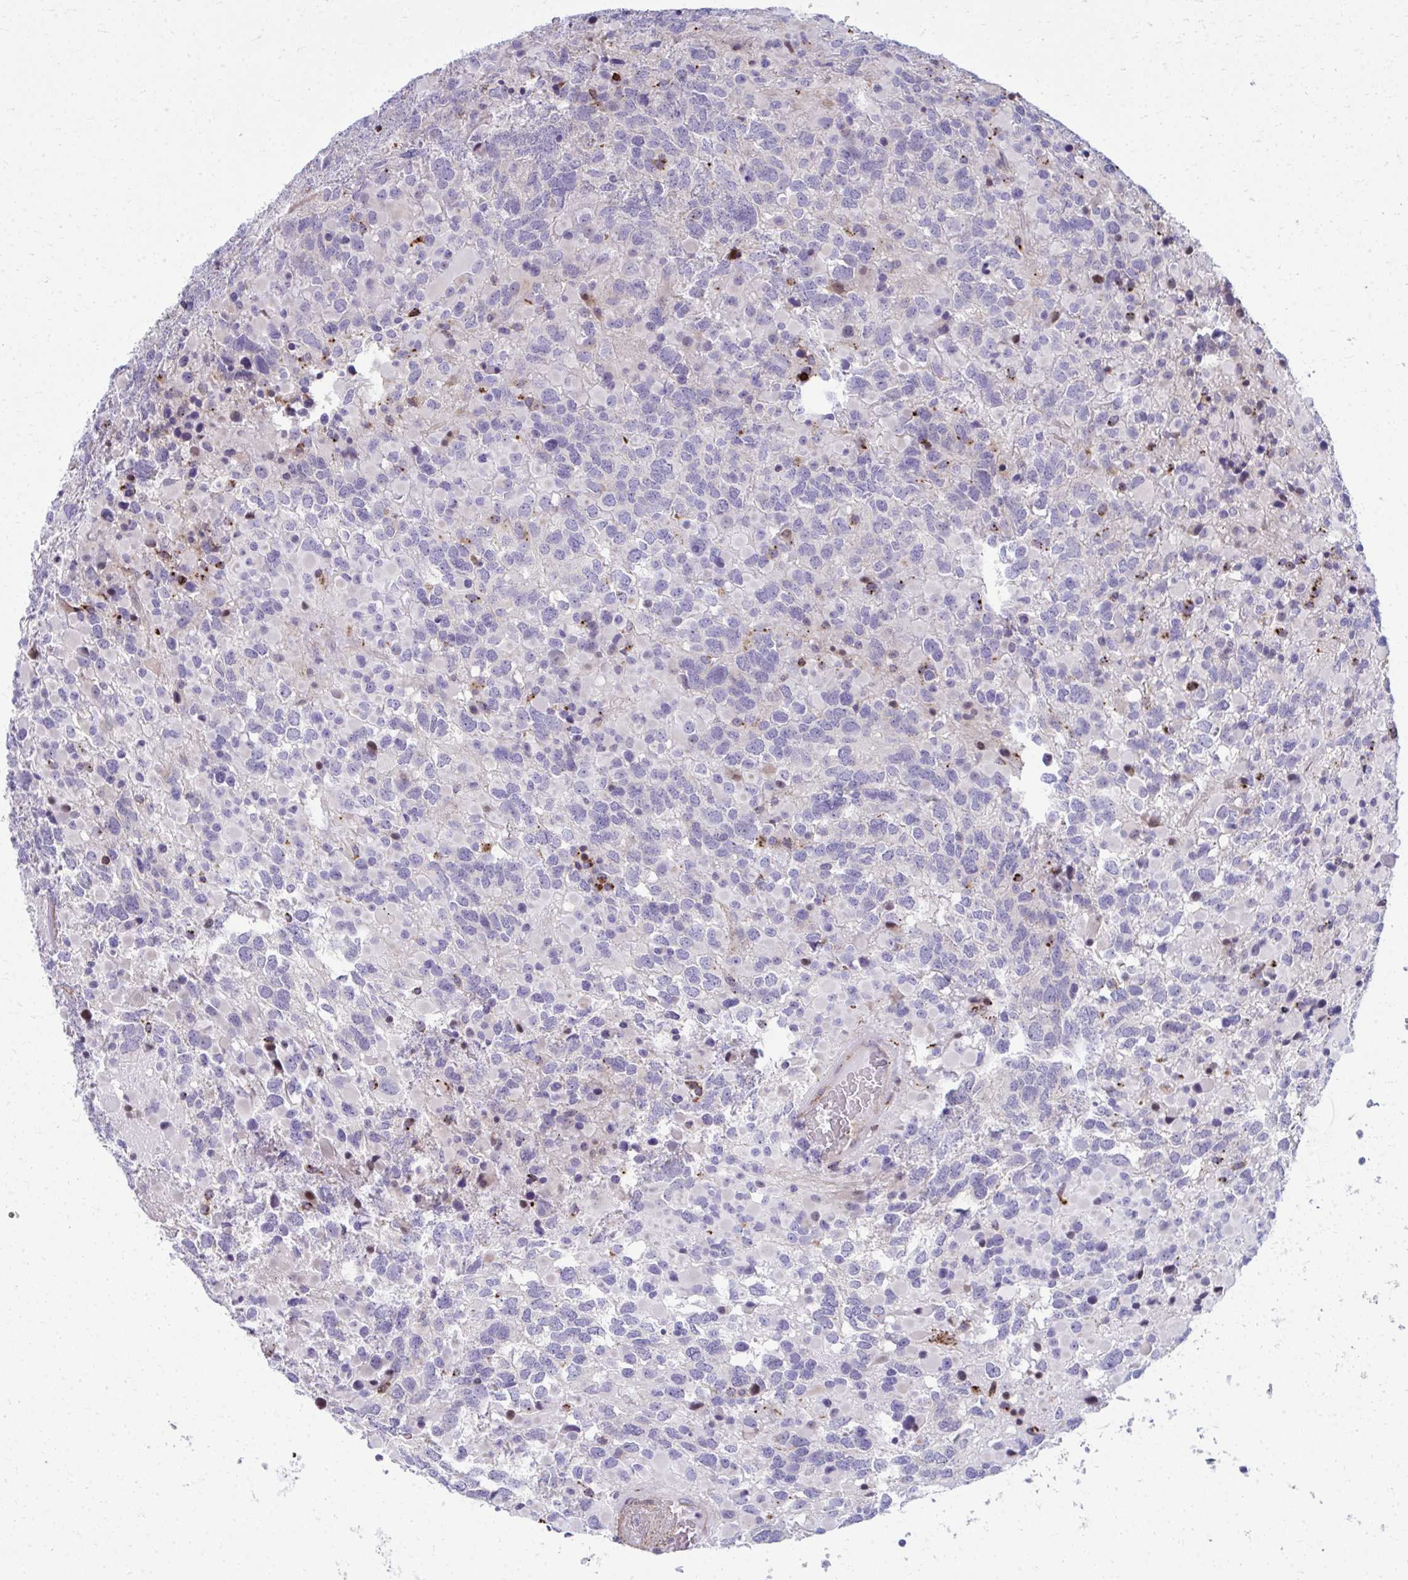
{"staining": {"intensity": "moderate", "quantity": "<25%", "location": "cytoplasmic/membranous"}, "tissue": "glioma", "cell_type": "Tumor cells", "image_type": "cancer", "snomed": [{"axis": "morphology", "description": "Glioma, malignant, High grade"}, {"axis": "topography", "description": "Brain"}], "caption": "Moderate cytoplasmic/membranous expression is present in about <25% of tumor cells in glioma.", "gene": "LRRC4B", "patient": {"sex": "female", "age": 40}}